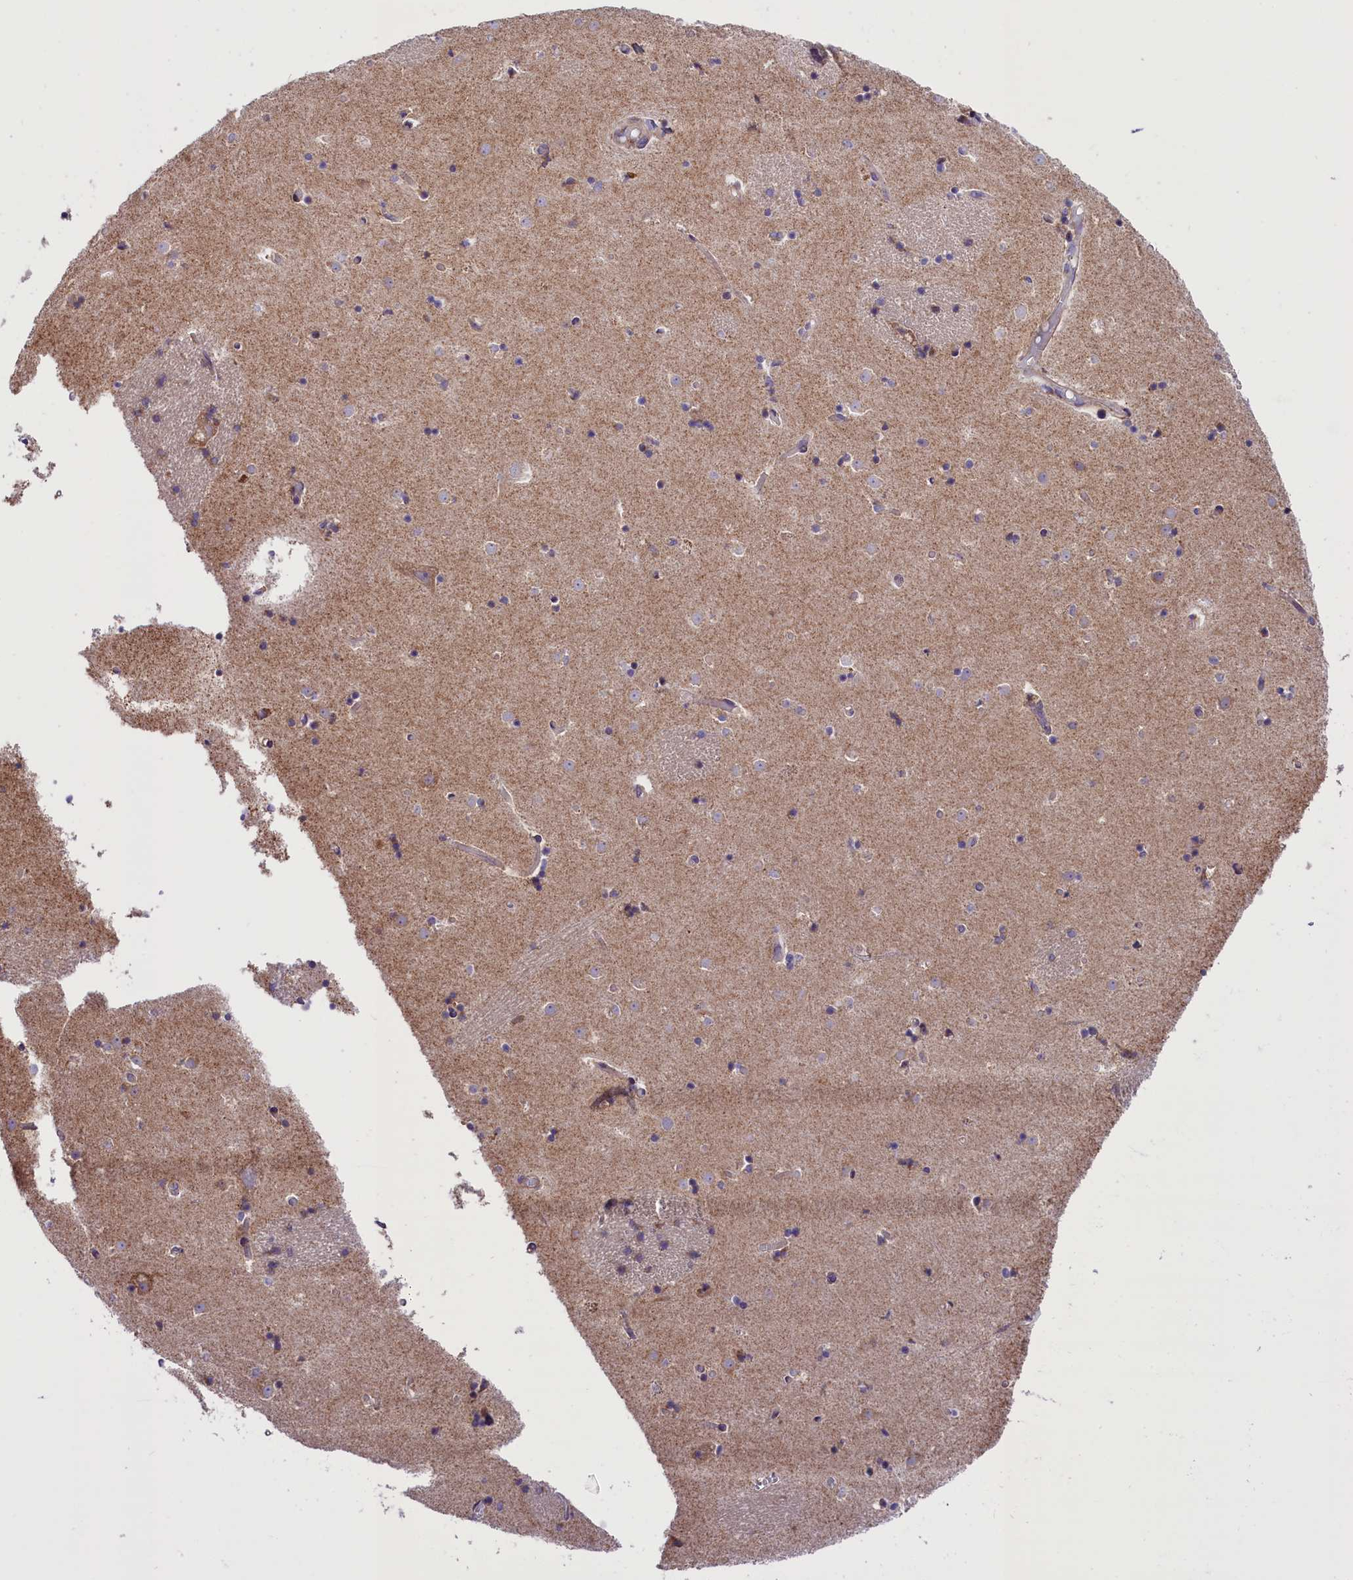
{"staining": {"intensity": "negative", "quantity": "none", "location": "none"}, "tissue": "caudate", "cell_type": "Glial cells", "image_type": "normal", "snomed": [{"axis": "morphology", "description": "Normal tissue, NOS"}, {"axis": "topography", "description": "Lateral ventricle wall"}], "caption": "An image of caudate stained for a protein demonstrates no brown staining in glial cells. (IHC, brightfield microscopy, high magnification).", "gene": "PTPRU", "patient": {"sex": "female", "age": 52}}